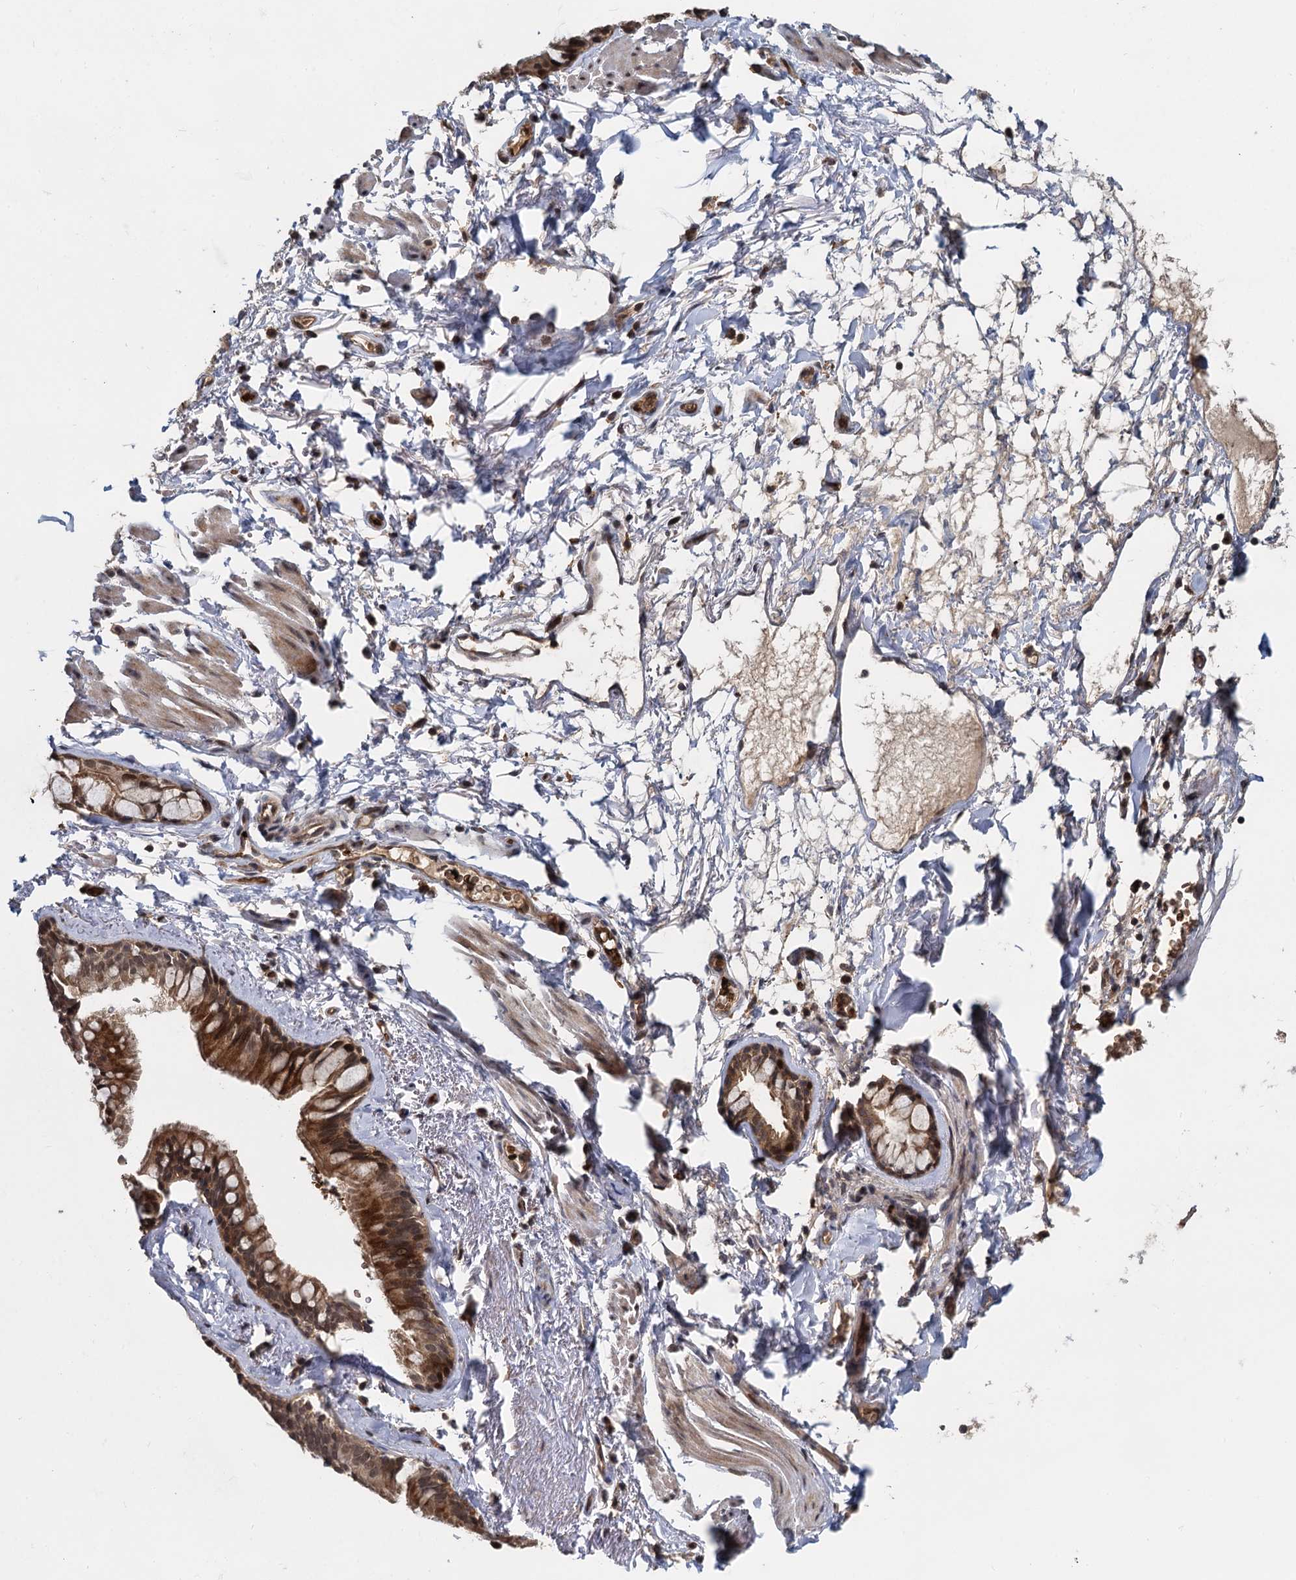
{"staining": {"intensity": "weak", "quantity": "<25%", "location": "nuclear"}, "tissue": "adipose tissue", "cell_type": "Adipocytes", "image_type": "normal", "snomed": [{"axis": "morphology", "description": "Normal tissue, NOS"}, {"axis": "topography", "description": "Lymph node"}, {"axis": "topography", "description": "Bronchus"}], "caption": "Immunohistochemical staining of unremarkable human adipose tissue shows no significant expression in adipocytes. (Stains: DAB IHC with hematoxylin counter stain, Microscopy: brightfield microscopy at high magnification).", "gene": "FANCI", "patient": {"sex": "male", "age": 63}}